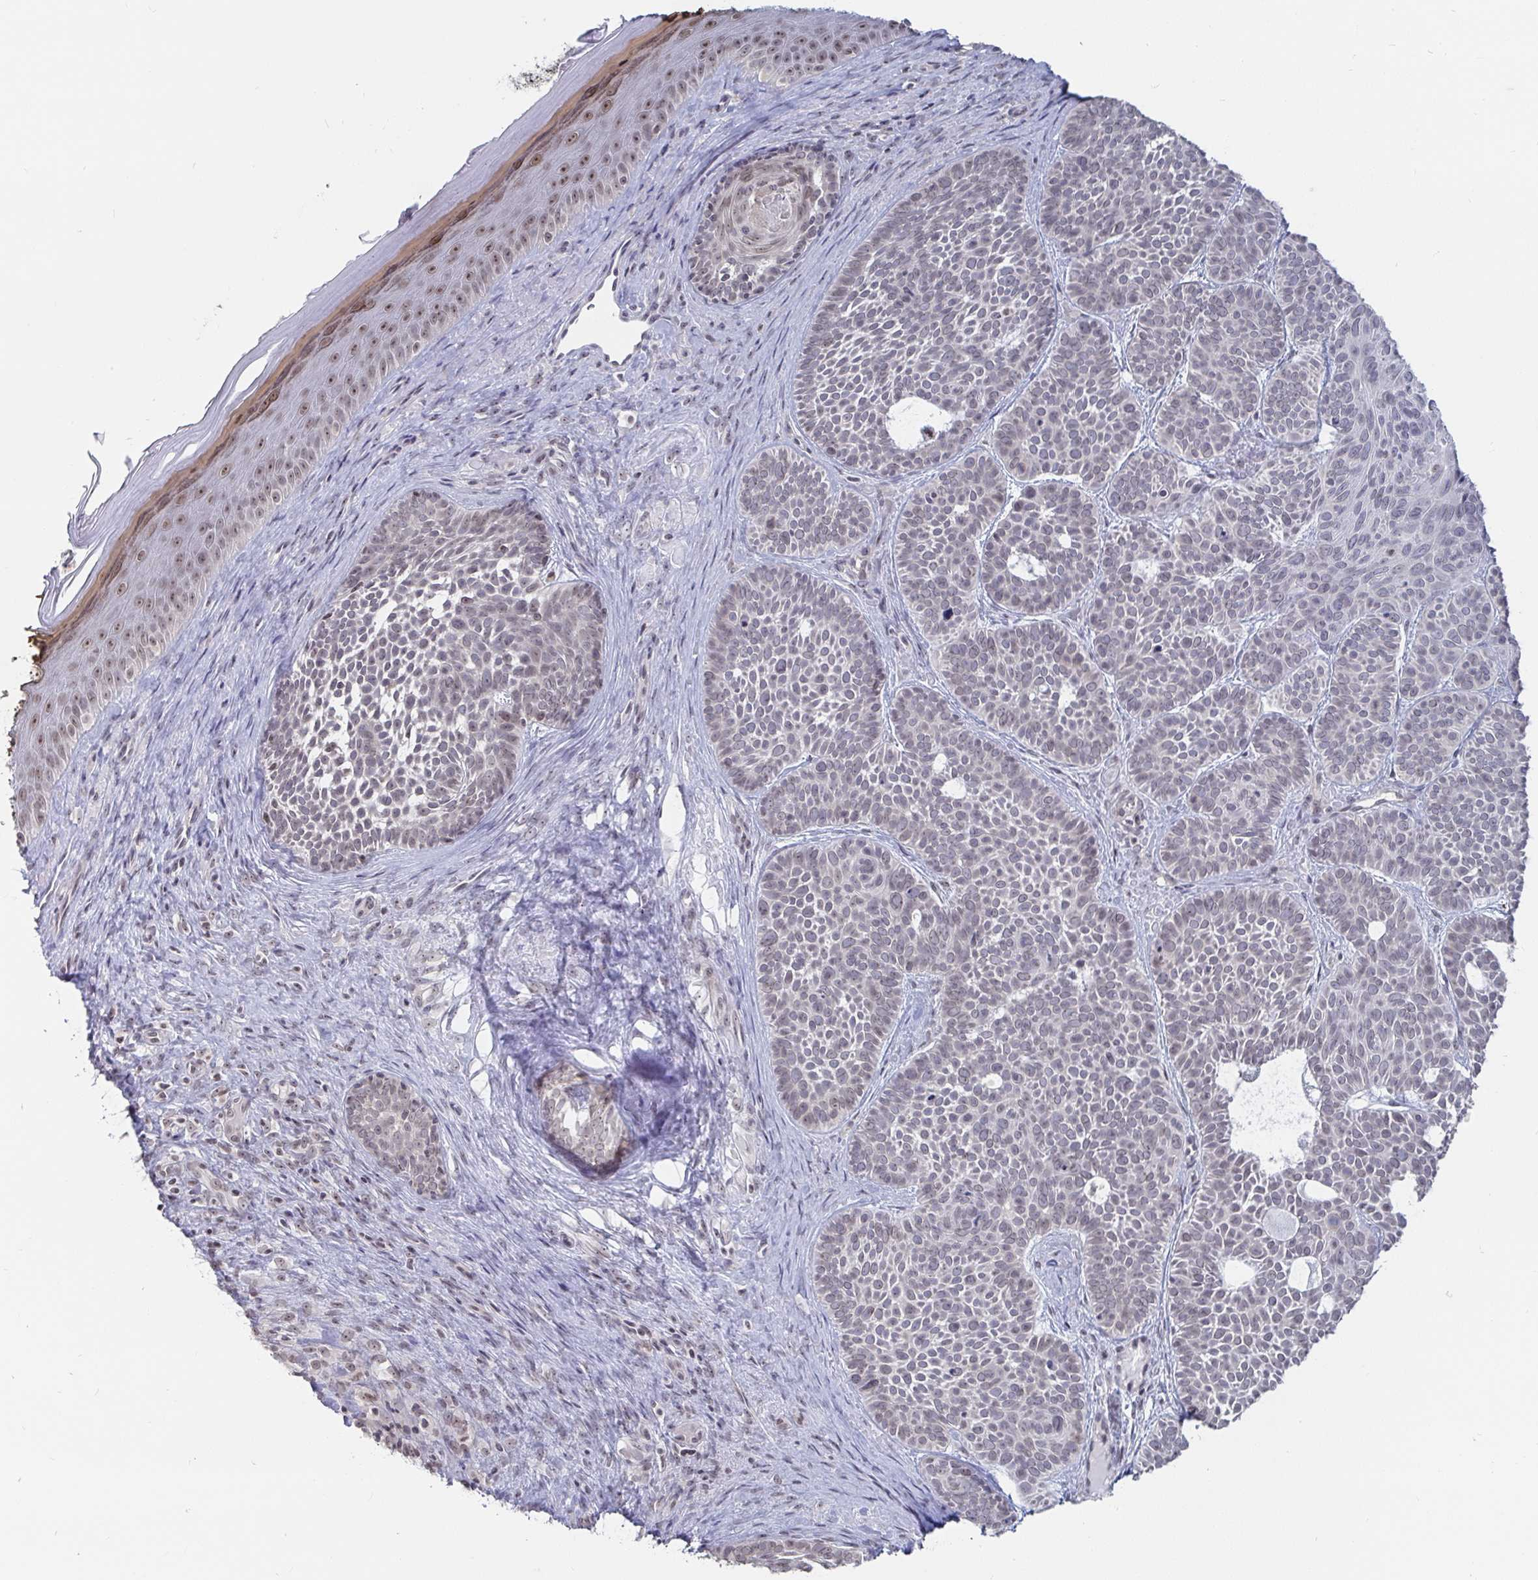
{"staining": {"intensity": "negative", "quantity": "none", "location": "none"}, "tissue": "skin cancer", "cell_type": "Tumor cells", "image_type": "cancer", "snomed": [{"axis": "morphology", "description": "Basal cell carcinoma"}, {"axis": "topography", "description": "Skin"}], "caption": "Histopathology image shows no significant protein positivity in tumor cells of skin basal cell carcinoma. The staining was performed using DAB (3,3'-diaminobenzidine) to visualize the protein expression in brown, while the nuclei were stained in blue with hematoxylin (Magnification: 20x).", "gene": "TRIP12", "patient": {"sex": "male", "age": 81}}